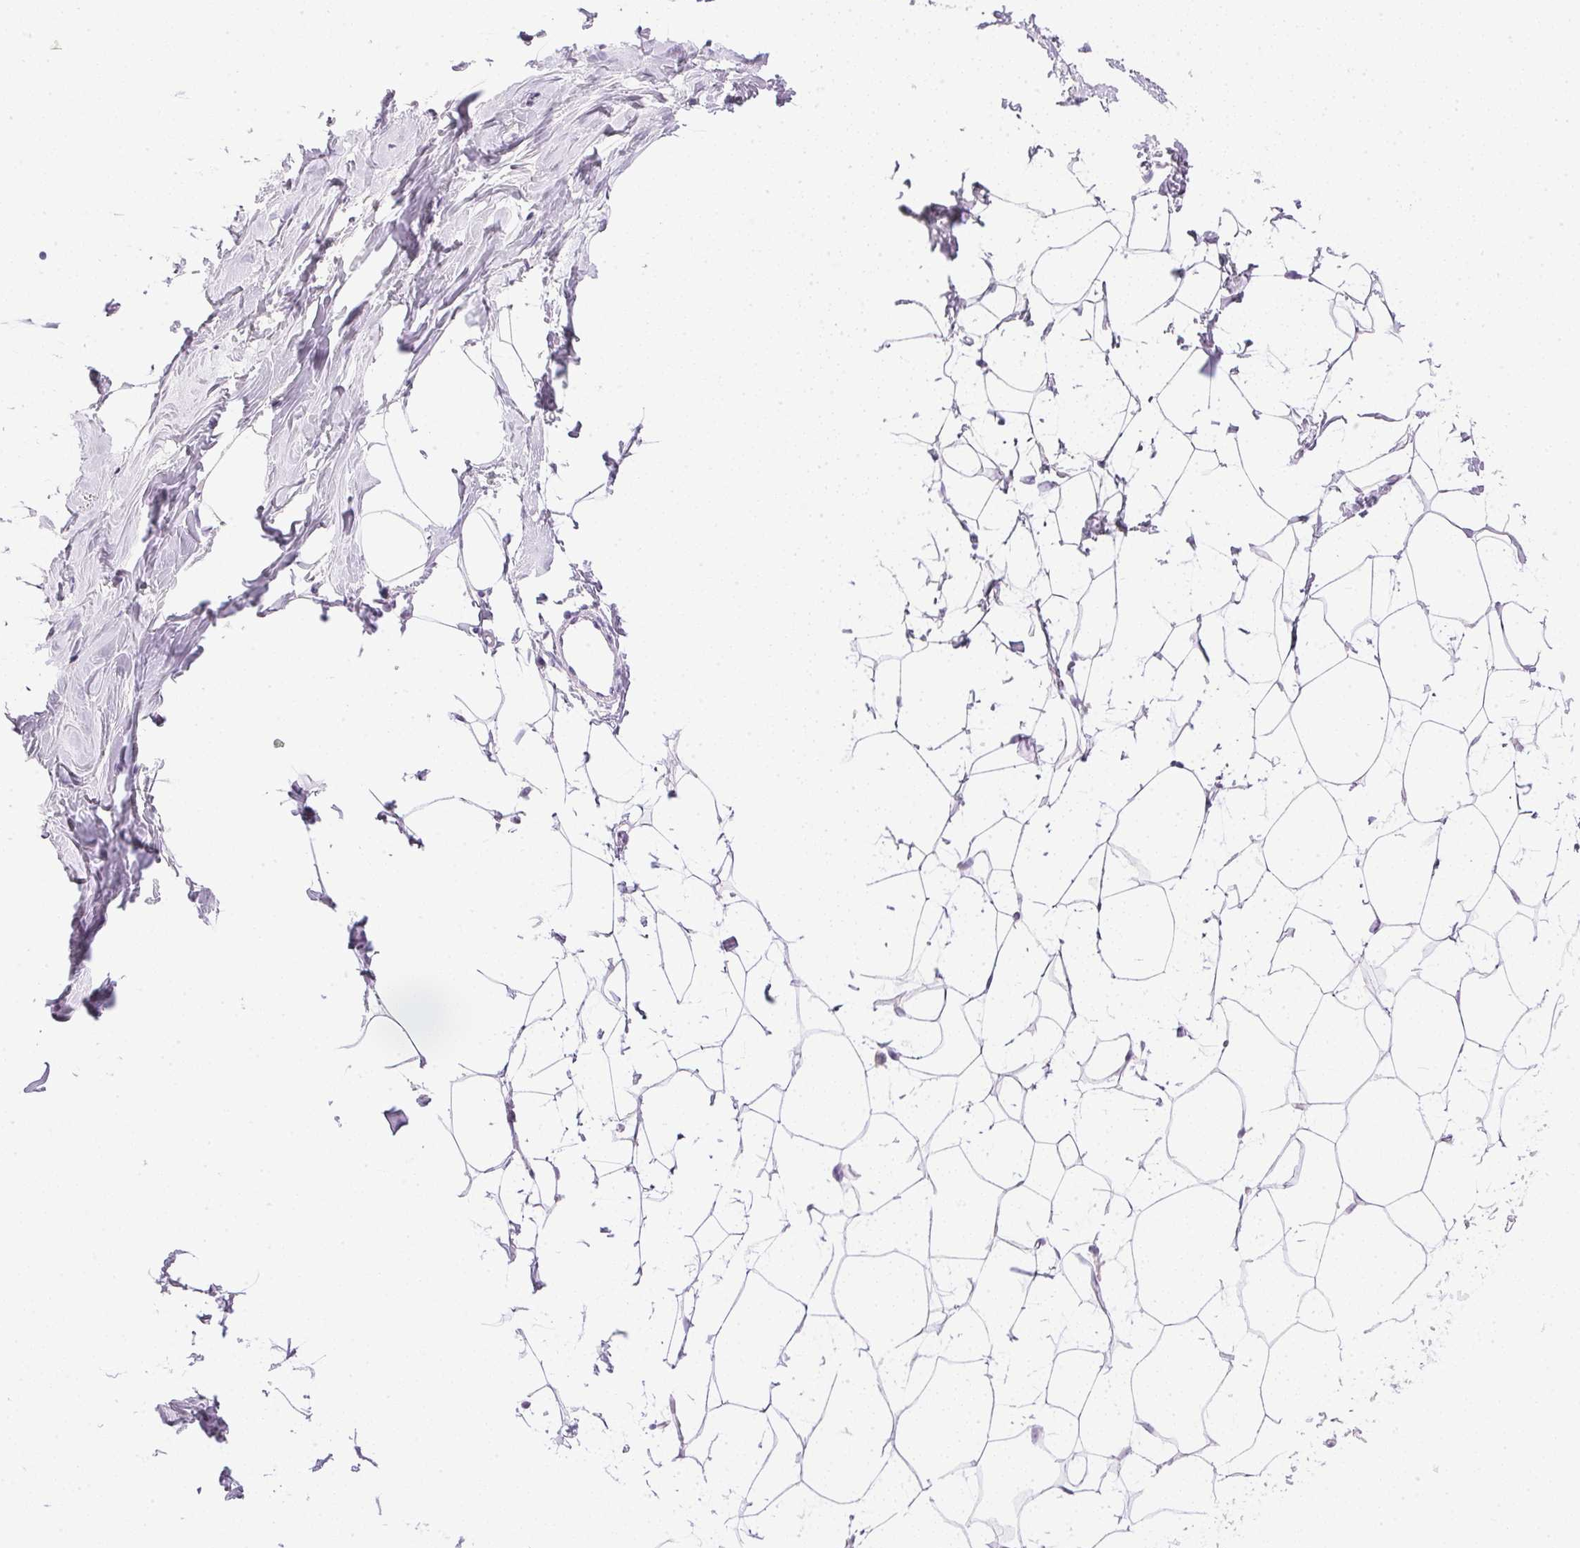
{"staining": {"intensity": "negative", "quantity": "none", "location": "none"}, "tissue": "breast", "cell_type": "Adipocytes", "image_type": "normal", "snomed": [{"axis": "morphology", "description": "Normal tissue, NOS"}, {"axis": "topography", "description": "Breast"}], "caption": "Immunohistochemical staining of unremarkable breast displays no significant staining in adipocytes.", "gene": "ATP6V1G3", "patient": {"sex": "female", "age": 27}}